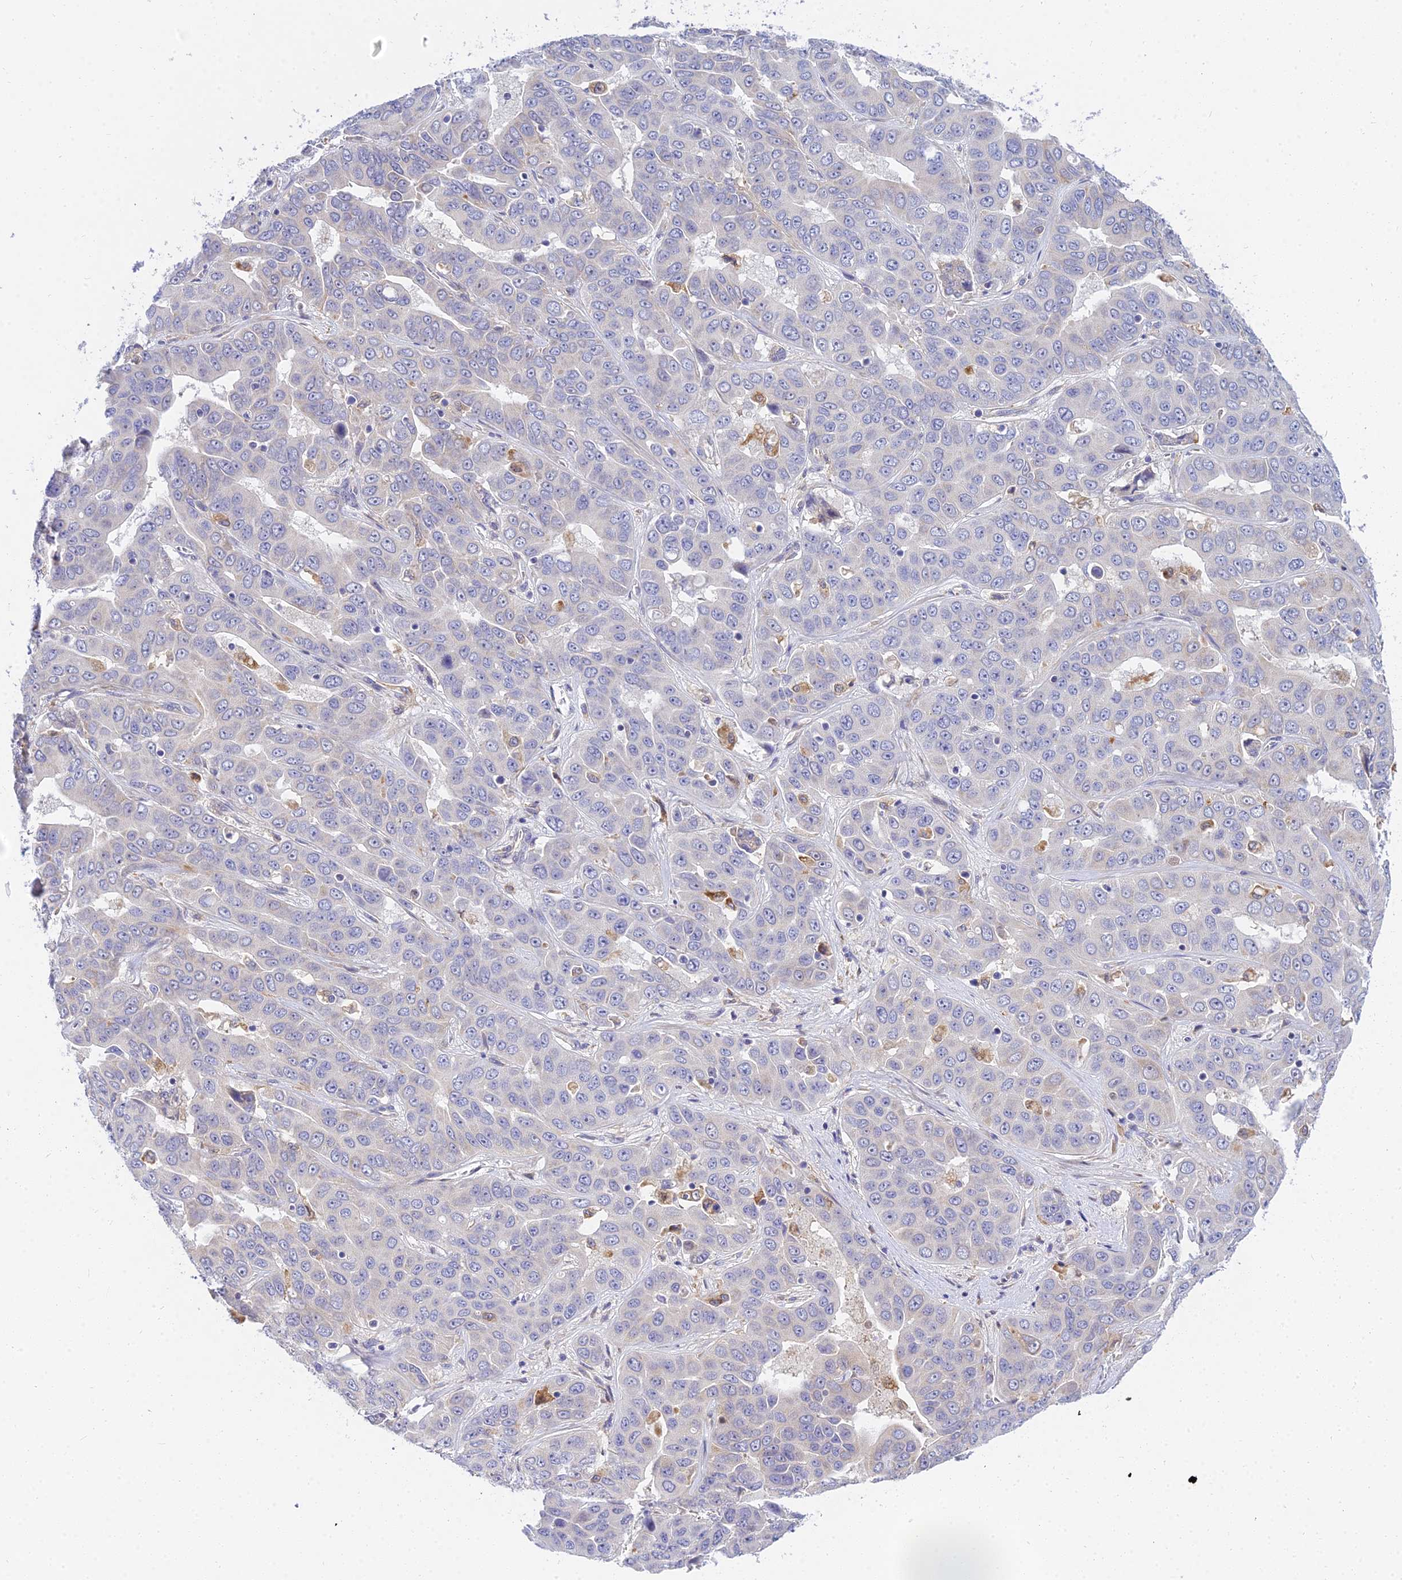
{"staining": {"intensity": "negative", "quantity": "none", "location": "none"}, "tissue": "liver cancer", "cell_type": "Tumor cells", "image_type": "cancer", "snomed": [{"axis": "morphology", "description": "Cholangiocarcinoma"}, {"axis": "topography", "description": "Liver"}], "caption": "Human liver cholangiocarcinoma stained for a protein using immunohistochemistry (IHC) shows no staining in tumor cells.", "gene": "ARL8B", "patient": {"sex": "female", "age": 52}}